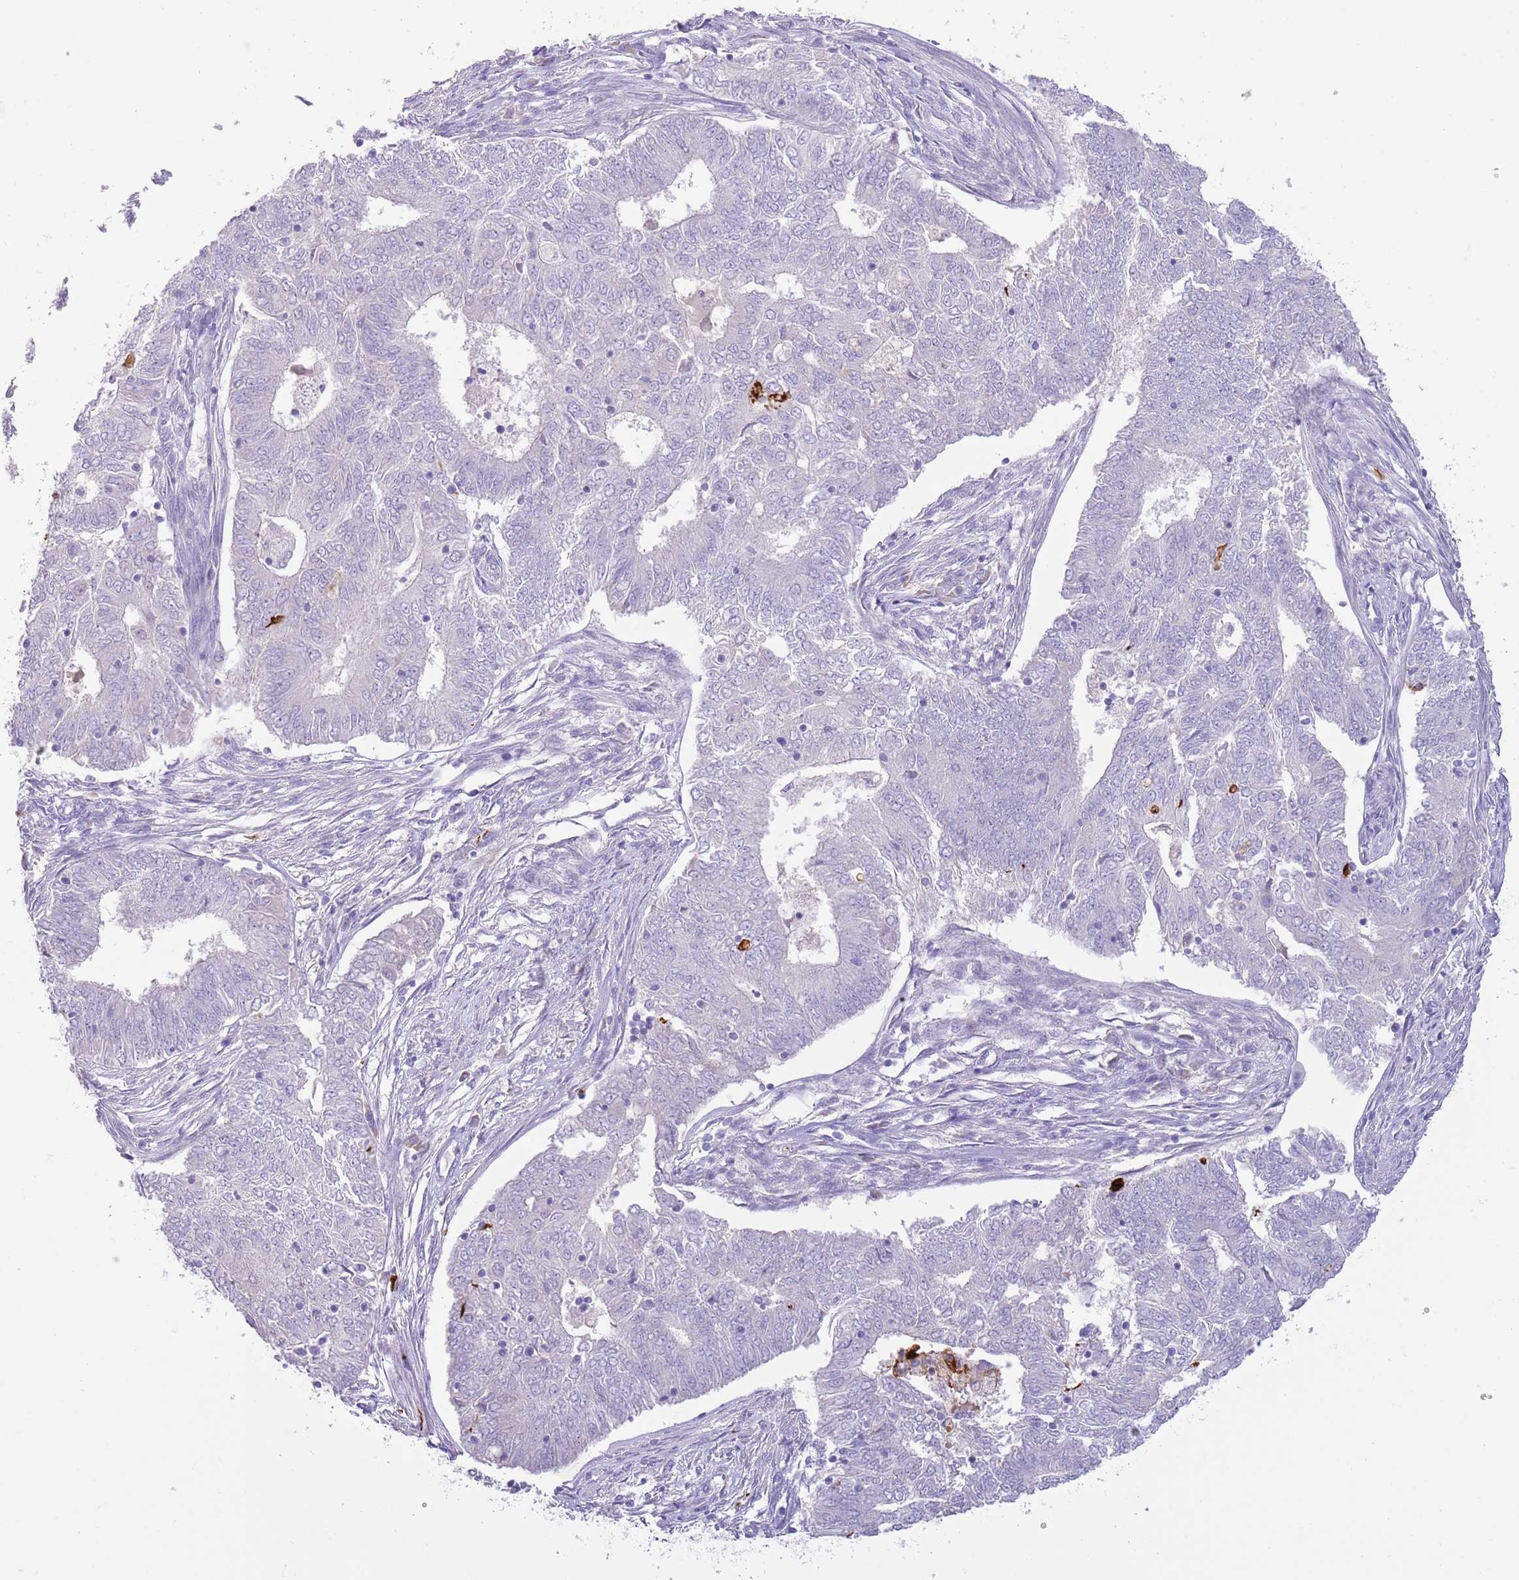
{"staining": {"intensity": "negative", "quantity": "none", "location": "none"}, "tissue": "endometrial cancer", "cell_type": "Tumor cells", "image_type": "cancer", "snomed": [{"axis": "morphology", "description": "Adenocarcinoma, NOS"}, {"axis": "topography", "description": "Endometrium"}], "caption": "DAB immunohistochemical staining of adenocarcinoma (endometrial) exhibits no significant expression in tumor cells.", "gene": "SFTPA1", "patient": {"sex": "female", "age": 62}}